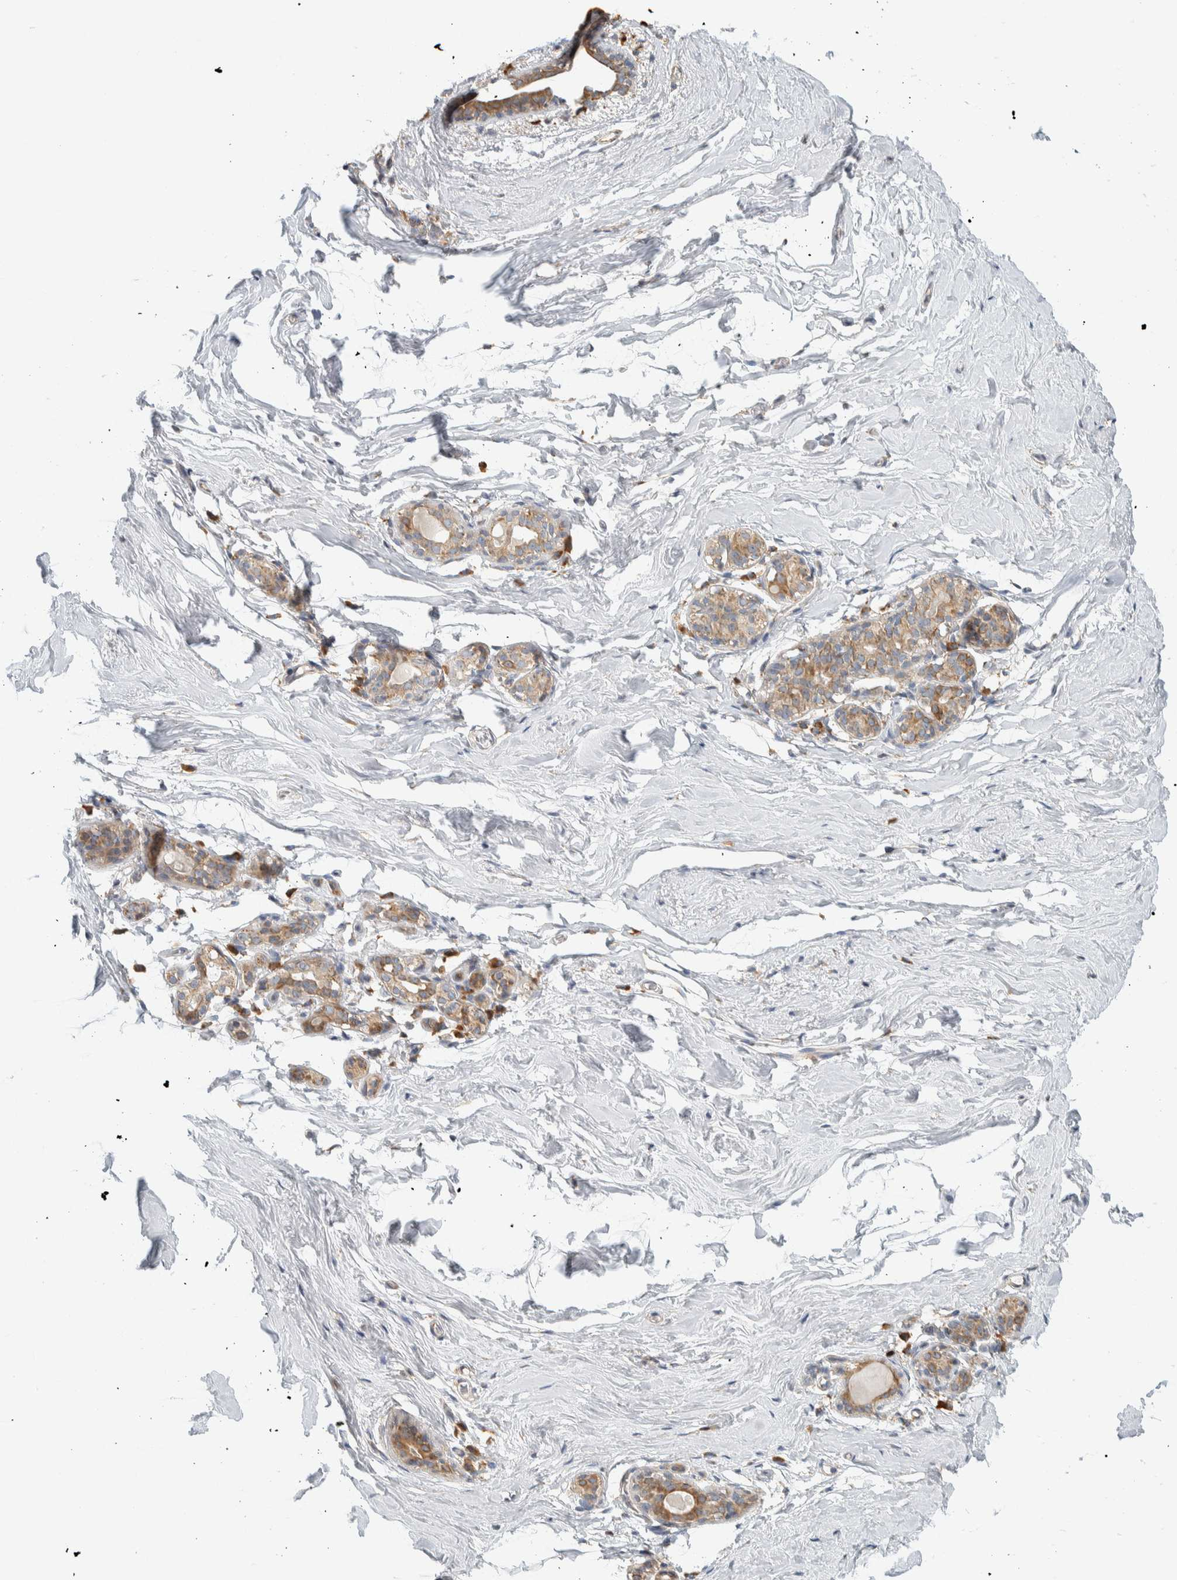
{"staining": {"intensity": "negative", "quantity": "none", "location": "none"}, "tissue": "breast", "cell_type": "Adipocytes", "image_type": "normal", "snomed": [{"axis": "morphology", "description": "Normal tissue, NOS"}, {"axis": "topography", "description": "Breast"}], "caption": "IHC image of normal breast stained for a protein (brown), which displays no staining in adipocytes.", "gene": "CCDC57", "patient": {"sex": "female", "age": 62}}